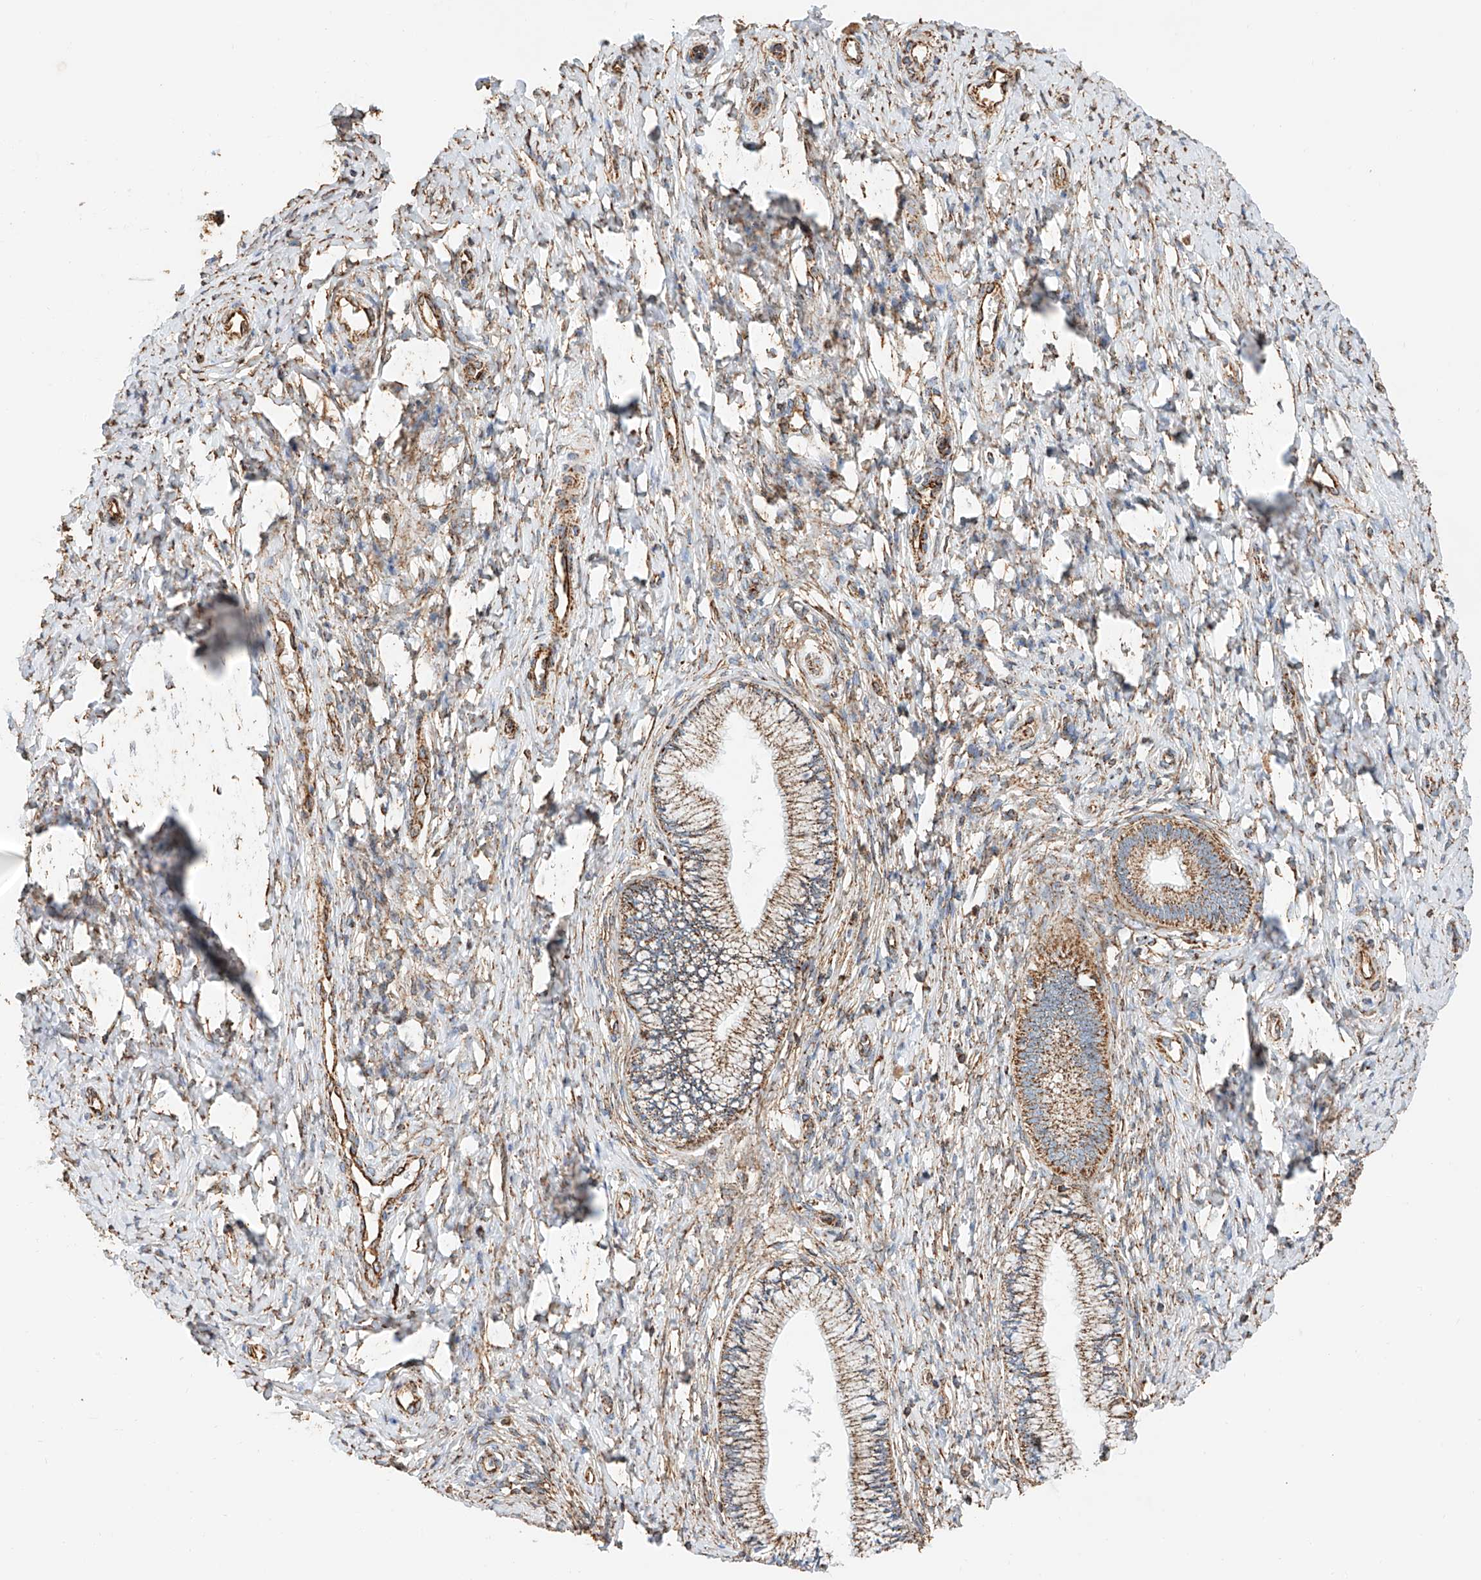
{"staining": {"intensity": "moderate", "quantity": ">75%", "location": "cytoplasmic/membranous"}, "tissue": "cervix", "cell_type": "Glandular cells", "image_type": "normal", "snomed": [{"axis": "morphology", "description": "Normal tissue, NOS"}, {"axis": "topography", "description": "Cervix"}], "caption": "Cervix stained with a brown dye exhibits moderate cytoplasmic/membranous positive staining in about >75% of glandular cells.", "gene": "NDUFV3", "patient": {"sex": "female", "age": 36}}